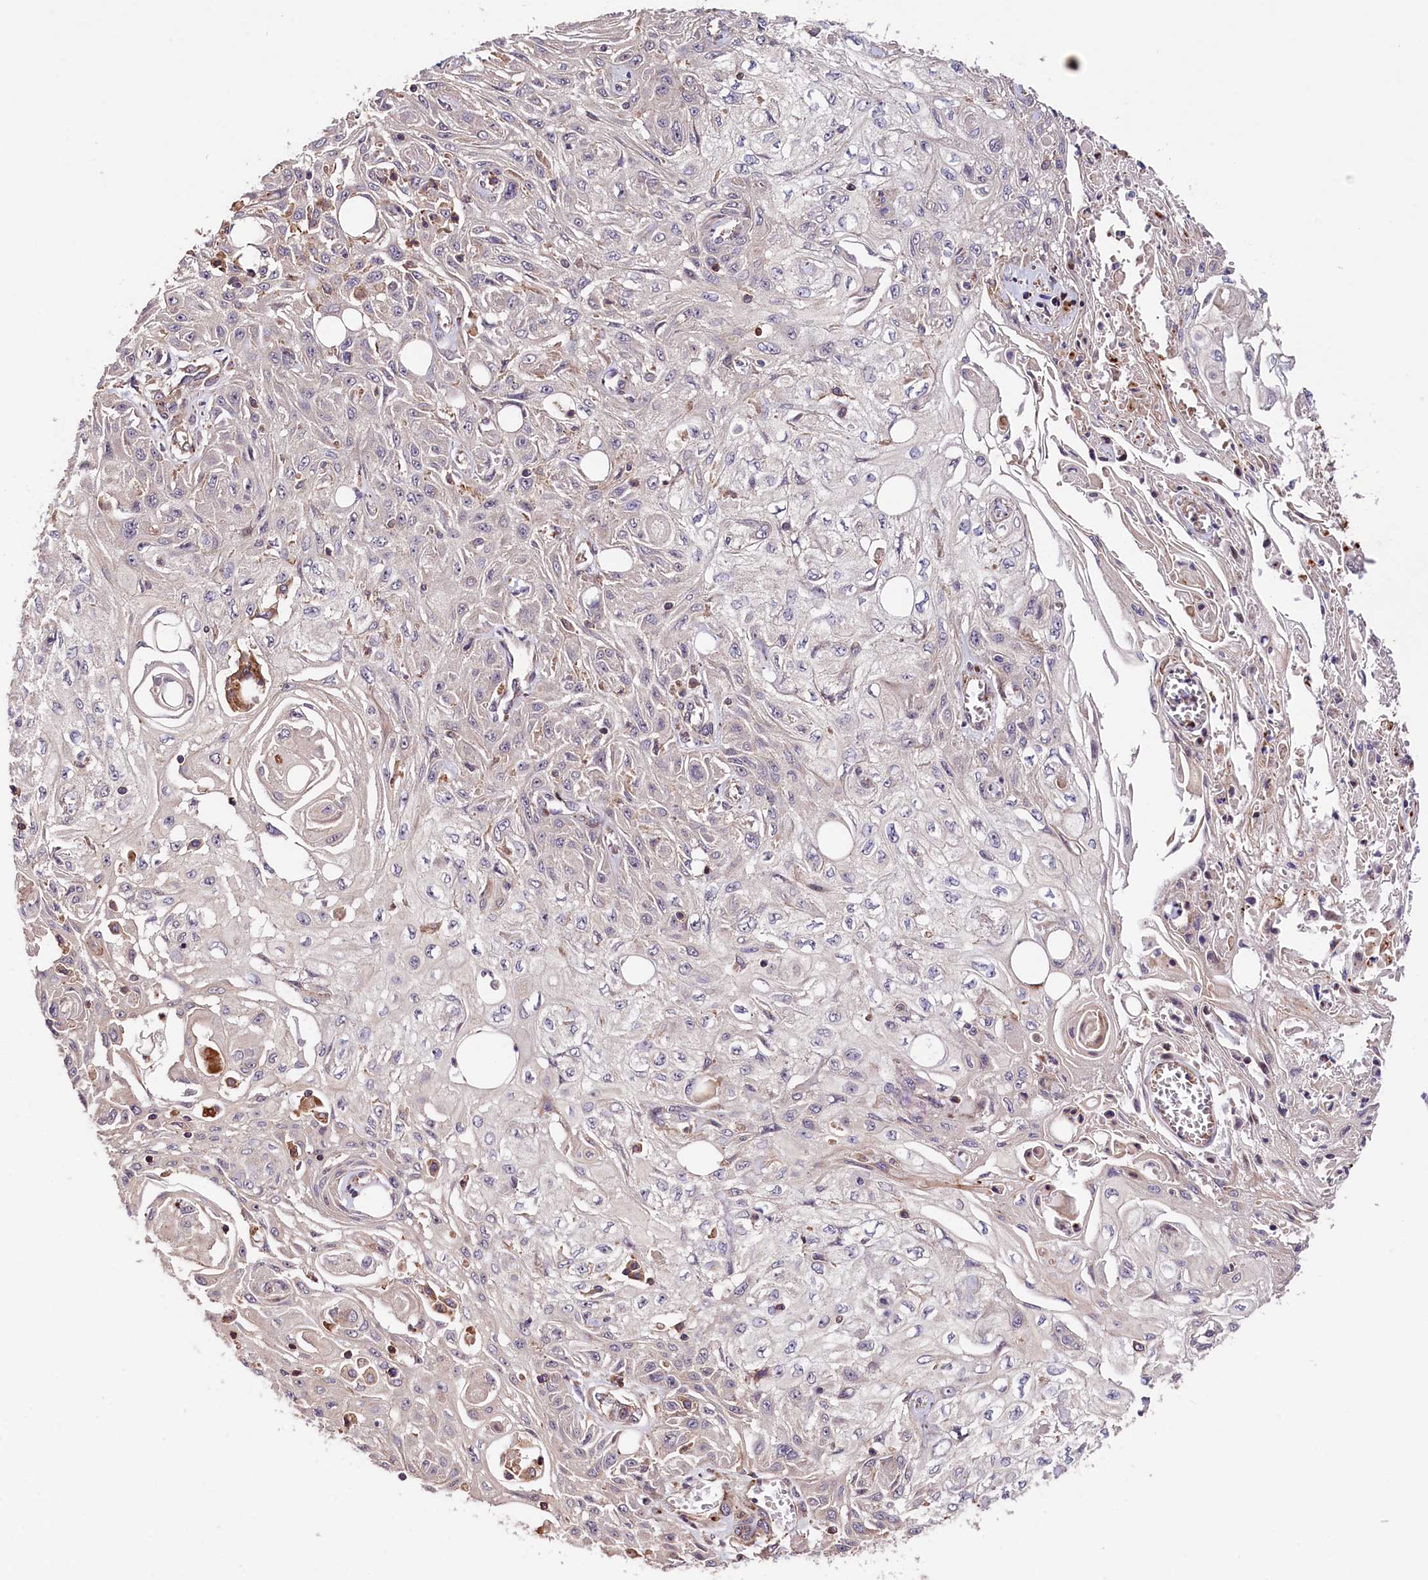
{"staining": {"intensity": "negative", "quantity": "none", "location": "none"}, "tissue": "skin cancer", "cell_type": "Tumor cells", "image_type": "cancer", "snomed": [{"axis": "morphology", "description": "Squamous cell carcinoma, NOS"}, {"axis": "morphology", "description": "Squamous cell carcinoma, metastatic, NOS"}, {"axis": "topography", "description": "Skin"}, {"axis": "topography", "description": "Lymph node"}], "caption": "Immunohistochemistry (IHC) of skin squamous cell carcinoma shows no staining in tumor cells.", "gene": "CACNA1H", "patient": {"sex": "male", "age": 75}}